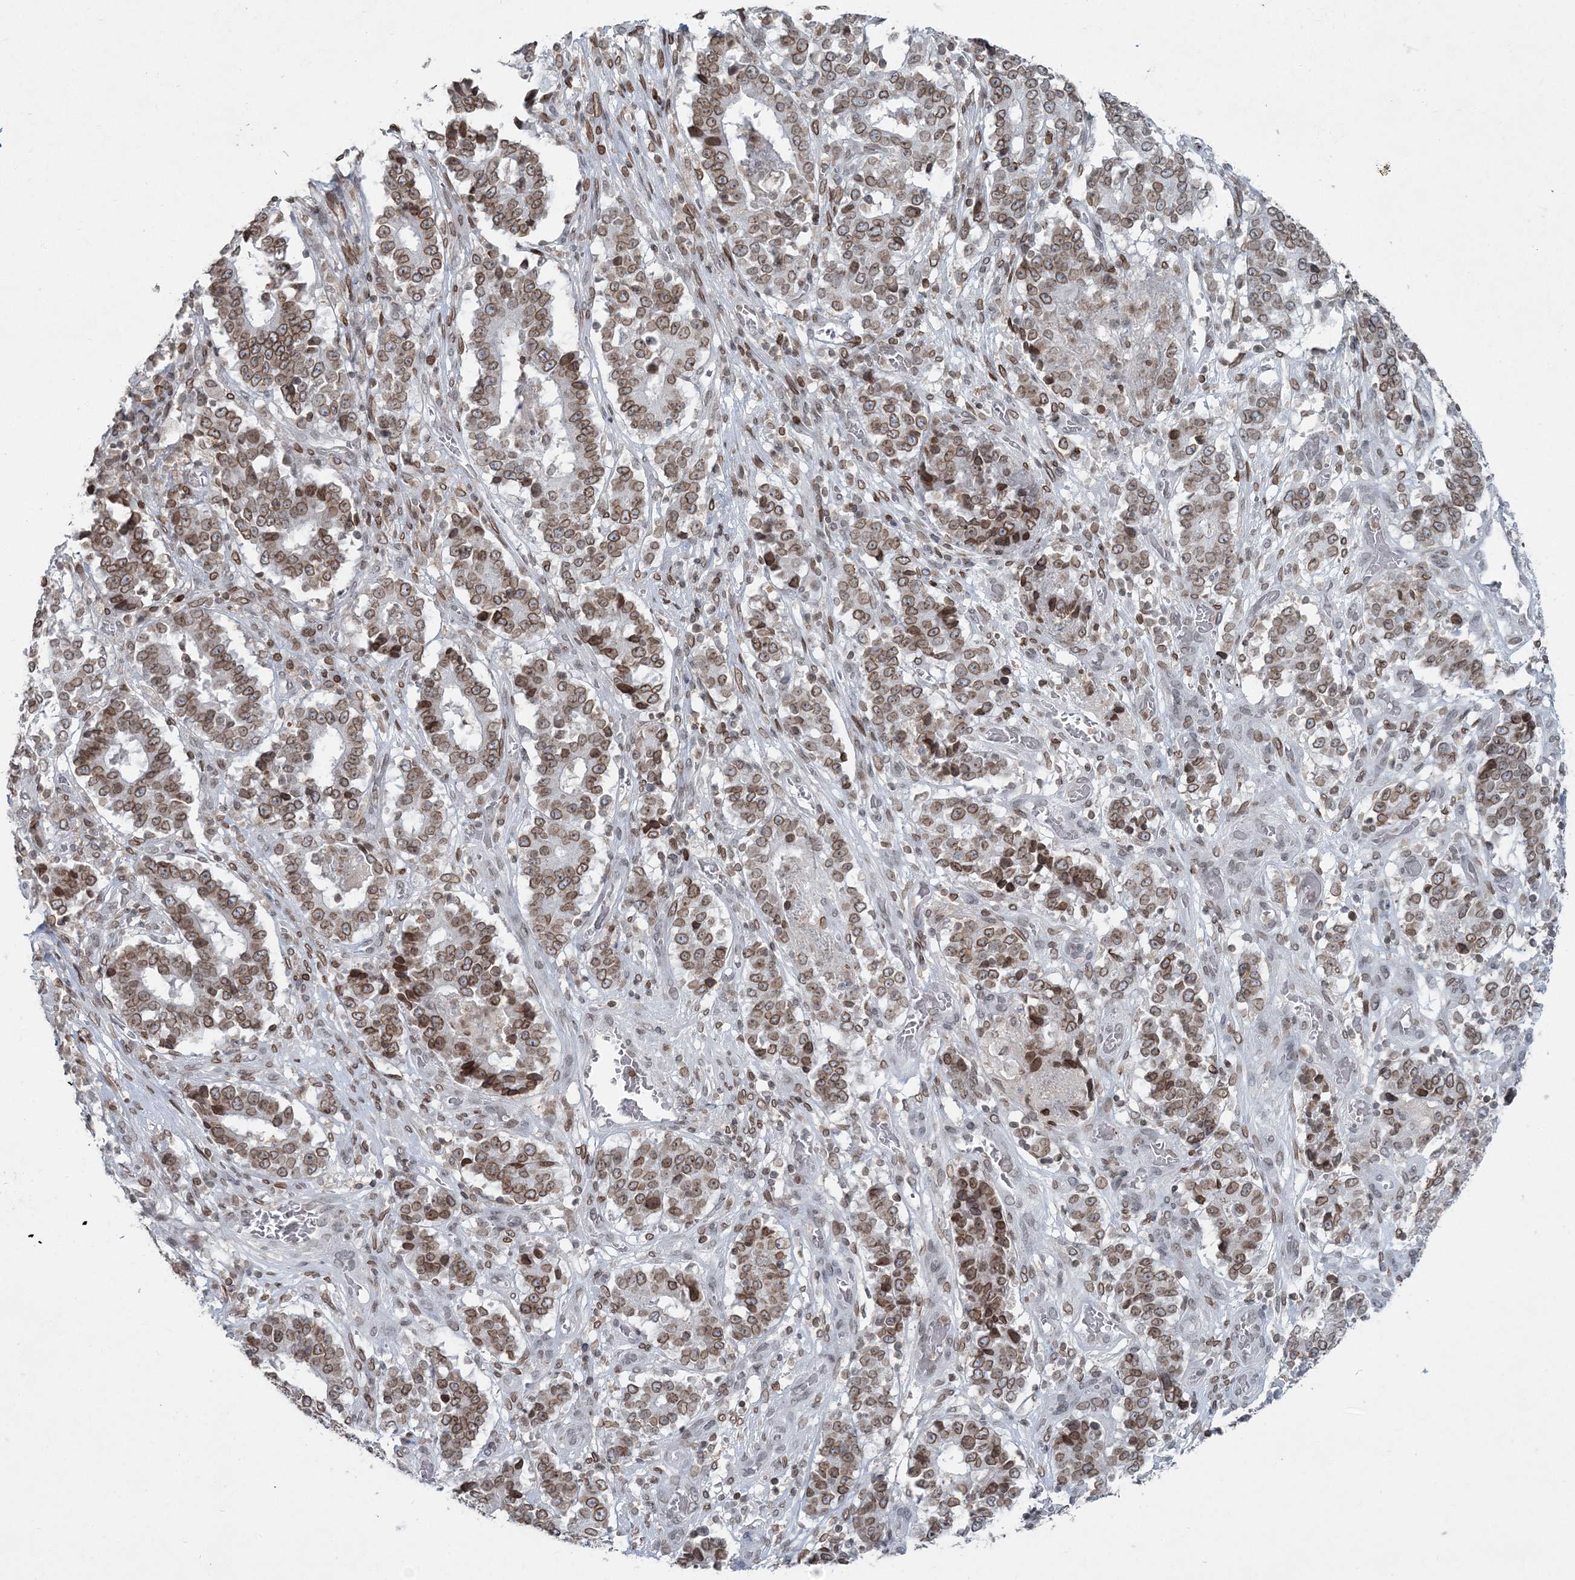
{"staining": {"intensity": "moderate", "quantity": ">75%", "location": "cytoplasmic/membranous,nuclear"}, "tissue": "stomach cancer", "cell_type": "Tumor cells", "image_type": "cancer", "snomed": [{"axis": "morphology", "description": "Adenocarcinoma, NOS"}, {"axis": "topography", "description": "Stomach"}], "caption": "IHC of stomach cancer shows medium levels of moderate cytoplasmic/membranous and nuclear positivity in about >75% of tumor cells.", "gene": "GJD4", "patient": {"sex": "male", "age": 59}}